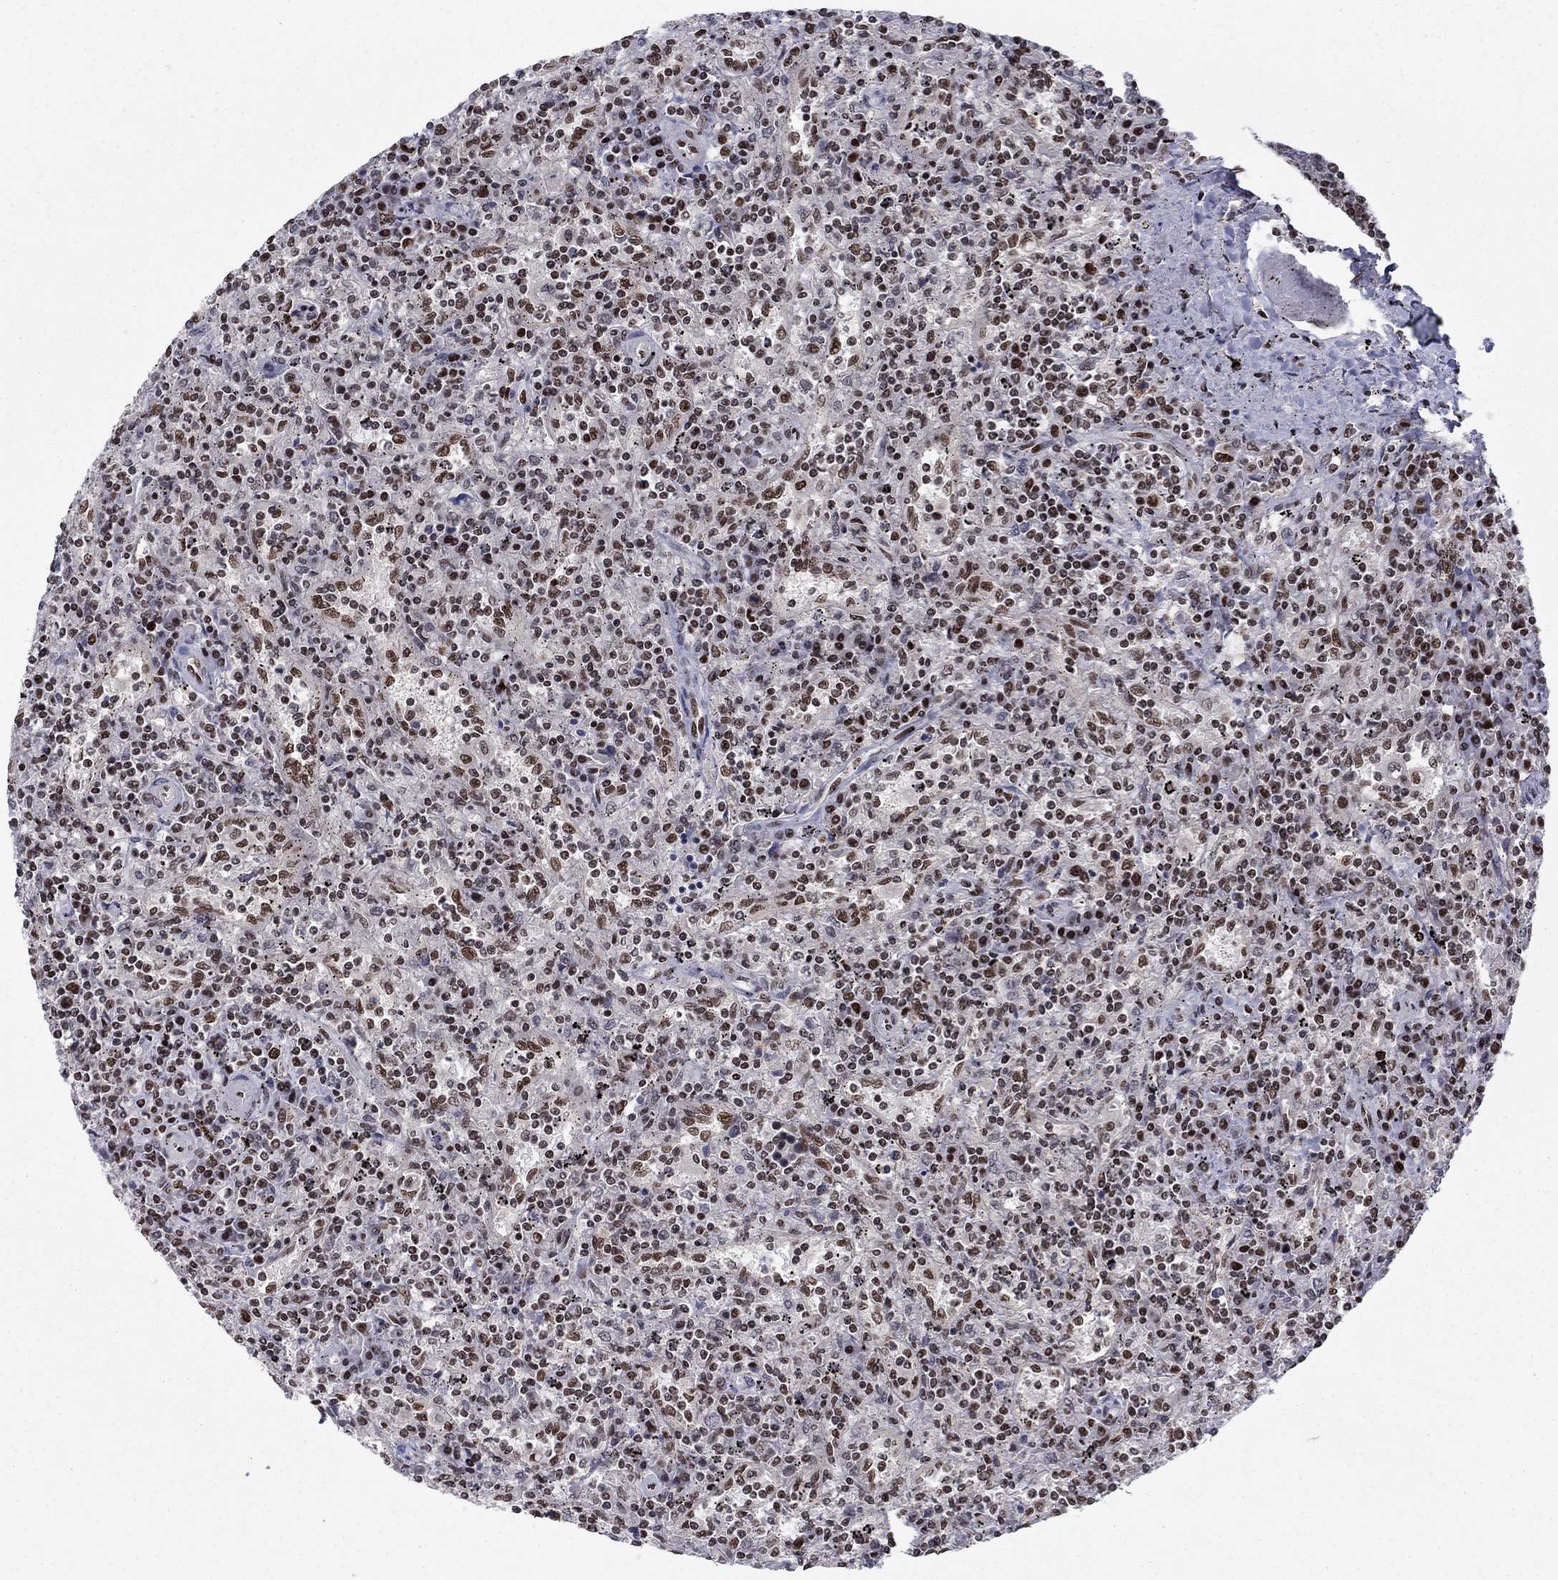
{"staining": {"intensity": "moderate", "quantity": "25%-75%", "location": "nuclear"}, "tissue": "lymphoma", "cell_type": "Tumor cells", "image_type": "cancer", "snomed": [{"axis": "morphology", "description": "Malignant lymphoma, non-Hodgkin's type, Low grade"}, {"axis": "topography", "description": "Spleen"}], "caption": "Malignant lymphoma, non-Hodgkin's type (low-grade) was stained to show a protein in brown. There is medium levels of moderate nuclear expression in approximately 25%-75% of tumor cells. (DAB (3,3'-diaminobenzidine) IHC with brightfield microscopy, high magnification).", "gene": "USP54", "patient": {"sex": "male", "age": 62}}